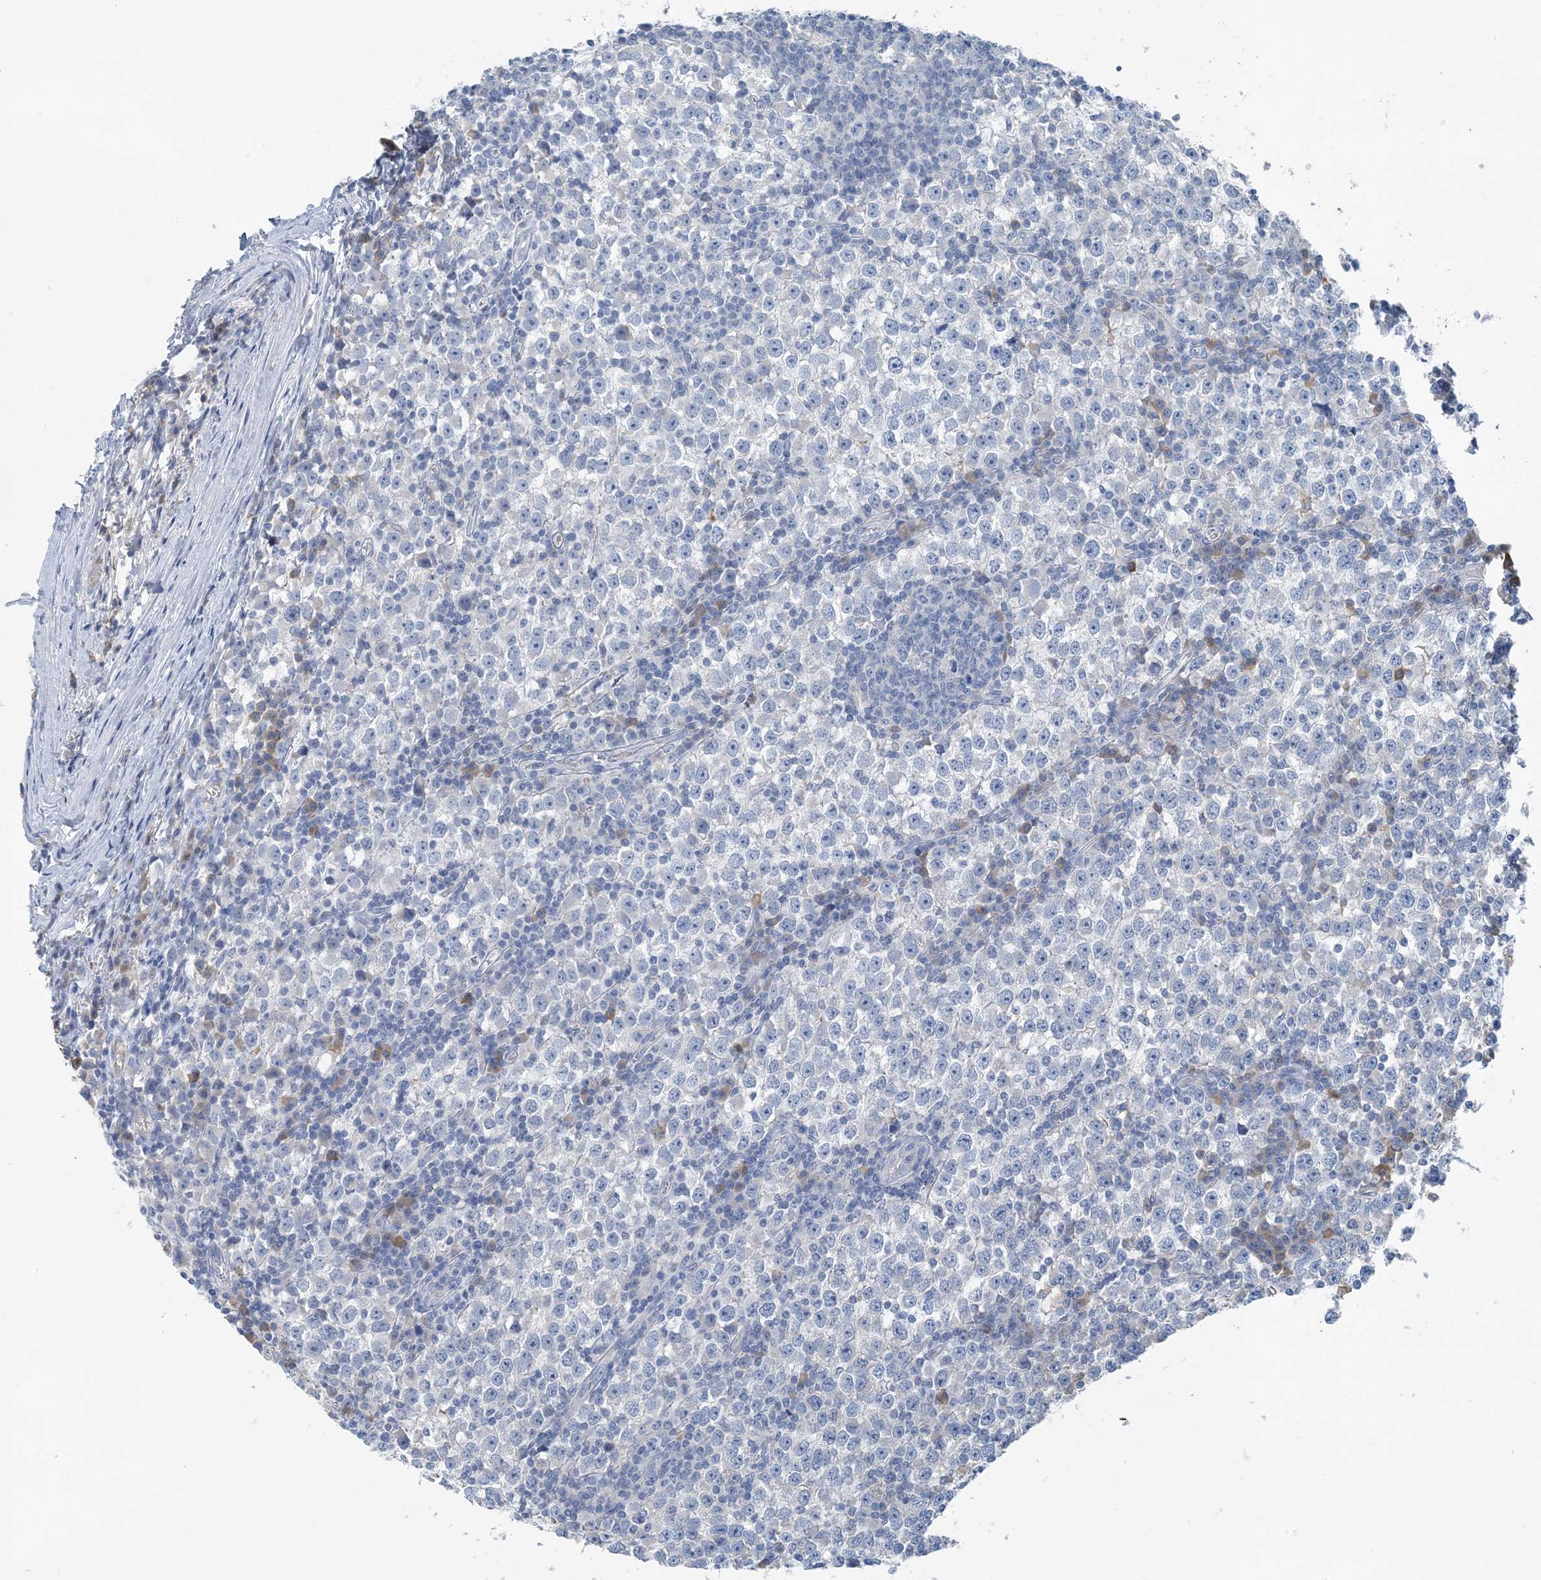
{"staining": {"intensity": "negative", "quantity": "none", "location": "none"}, "tissue": "testis cancer", "cell_type": "Tumor cells", "image_type": "cancer", "snomed": [{"axis": "morphology", "description": "Seminoma, NOS"}, {"axis": "topography", "description": "Testis"}], "caption": "DAB immunohistochemical staining of human testis seminoma shows no significant expression in tumor cells. (DAB (3,3'-diaminobenzidine) immunohistochemistry, high magnification).", "gene": "CTRL", "patient": {"sex": "male", "age": 65}}